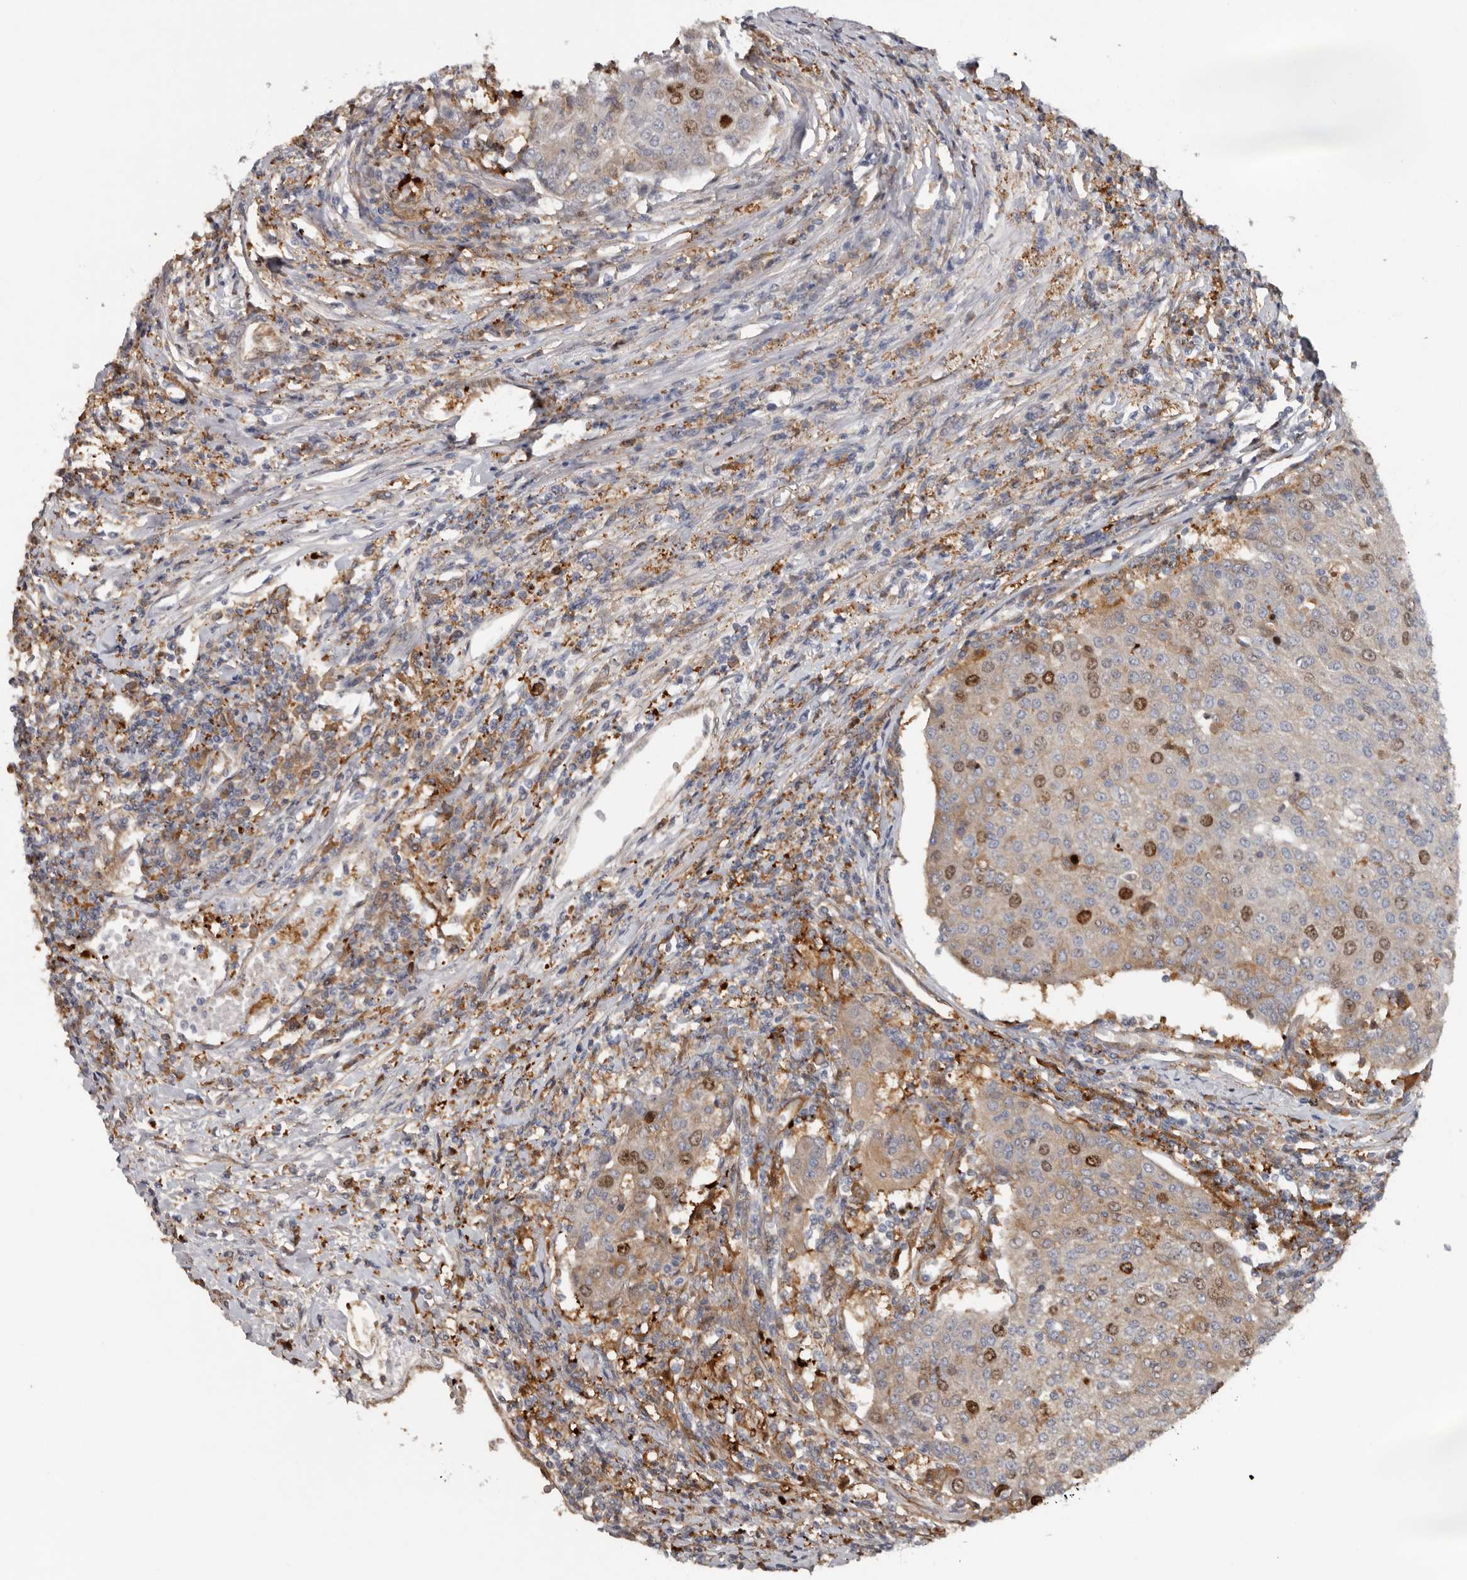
{"staining": {"intensity": "moderate", "quantity": "25%-75%", "location": "nuclear"}, "tissue": "urothelial cancer", "cell_type": "Tumor cells", "image_type": "cancer", "snomed": [{"axis": "morphology", "description": "Urothelial carcinoma, High grade"}, {"axis": "topography", "description": "Urinary bladder"}], "caption": "High-power microscopy captured an immunohistochemistry photomicrograph of urothelial cancer, revealing moderate nuclear staining in about 25%-75% of tumor cells.", "gene": "CDCA8", "patient": {"sex": "female", "age": 85}}